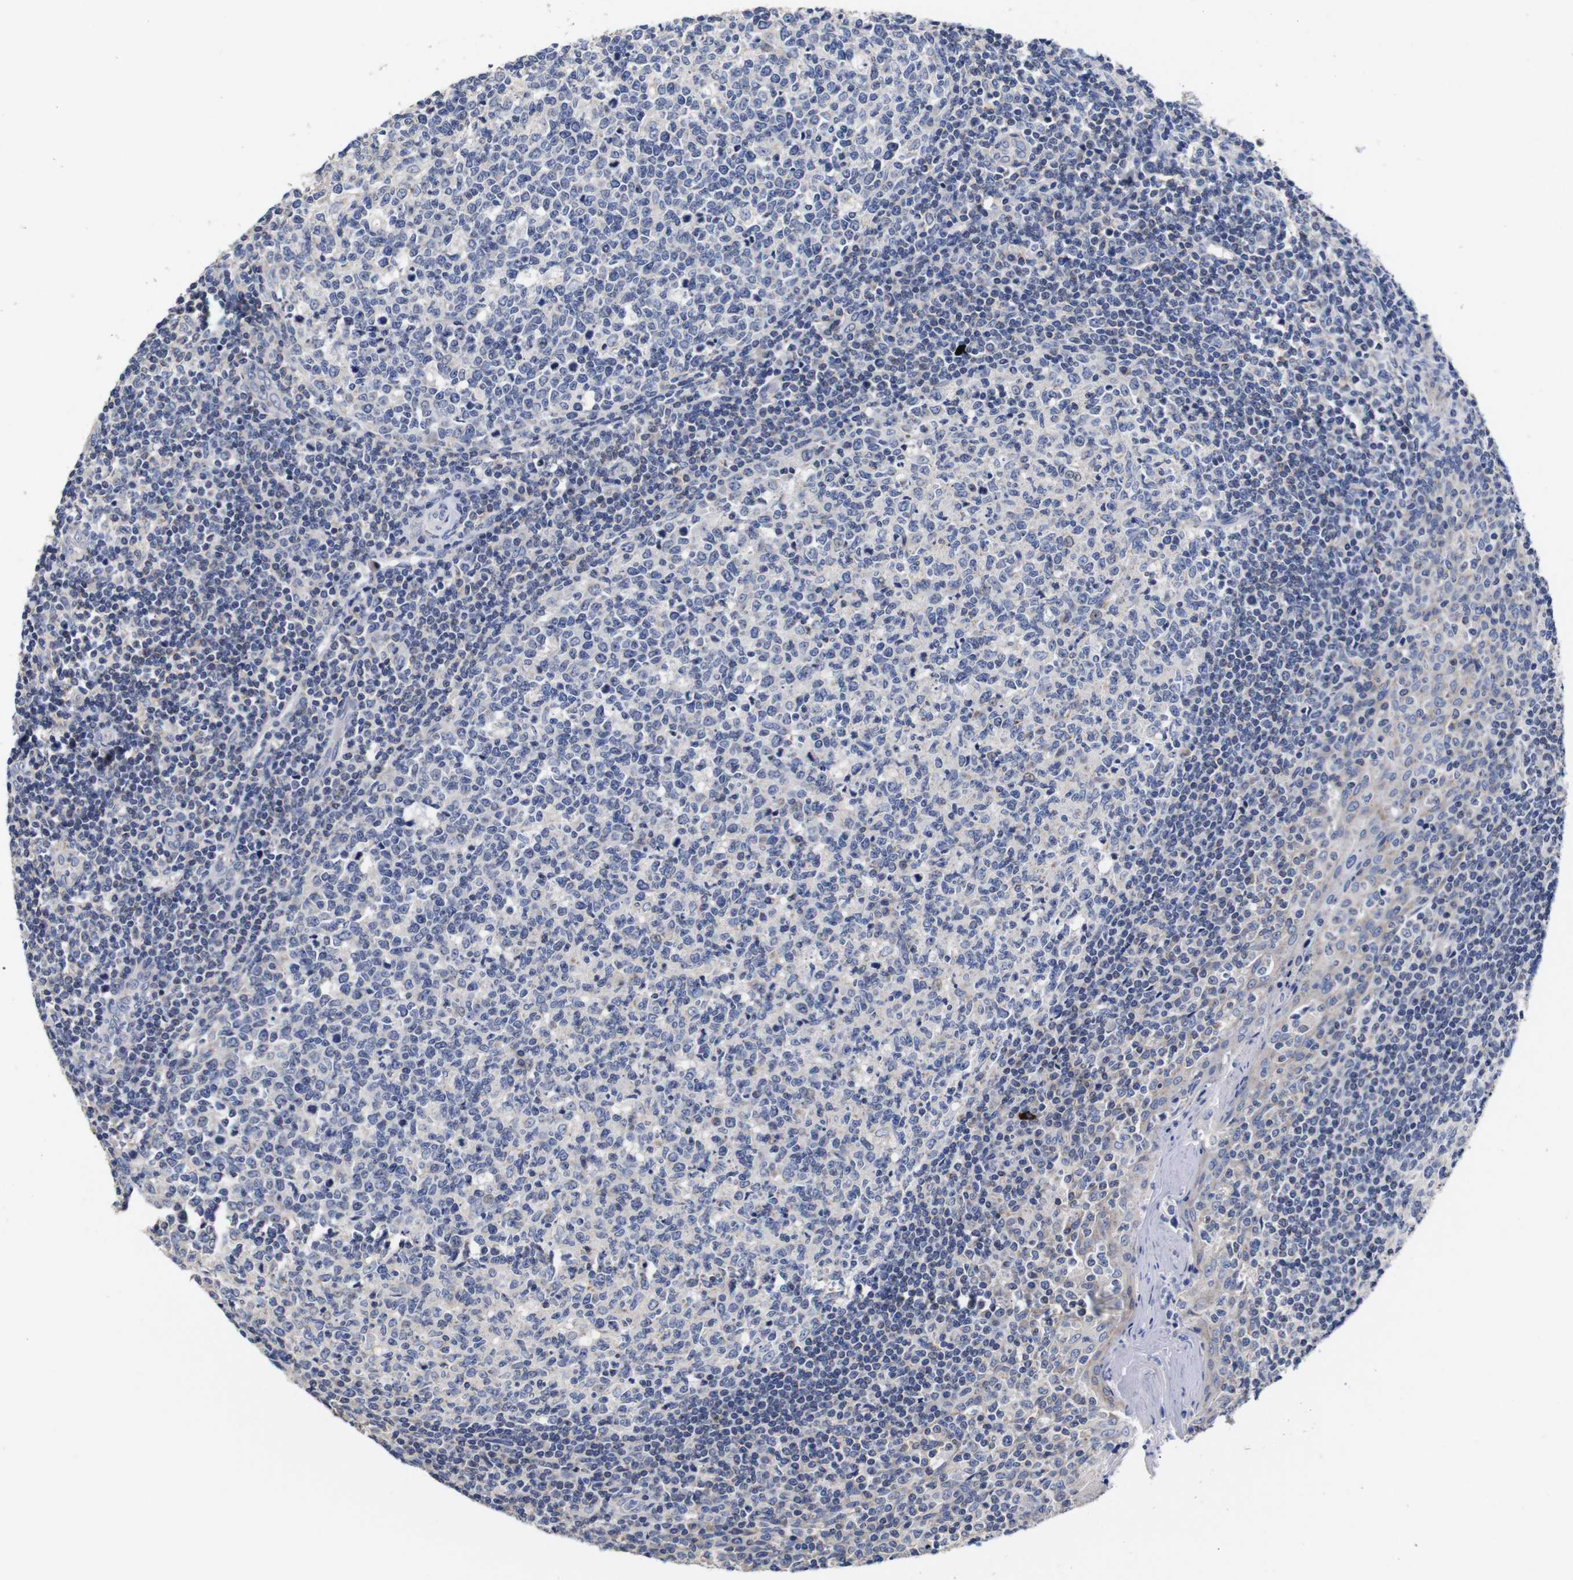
{"staining": {"intensity": "negative", "quantity": "none", "location": "none"}, "tissue": "tonsil", "cell_type": "Germinal center cells", "image_type": "normal", "snomed": [{"axis": "morphology", "description": "Normal tissue, NOS"}, {"axis": "topography", "description": "Tonsil"}], "caption": "Immunohistochemistry photomicrograph of benign tonsil stained for a protein (brown), which exhibits no positivity in germinal center cells.", "gene": "OPN3", "patient": {"sex": "female", "age": 19}}